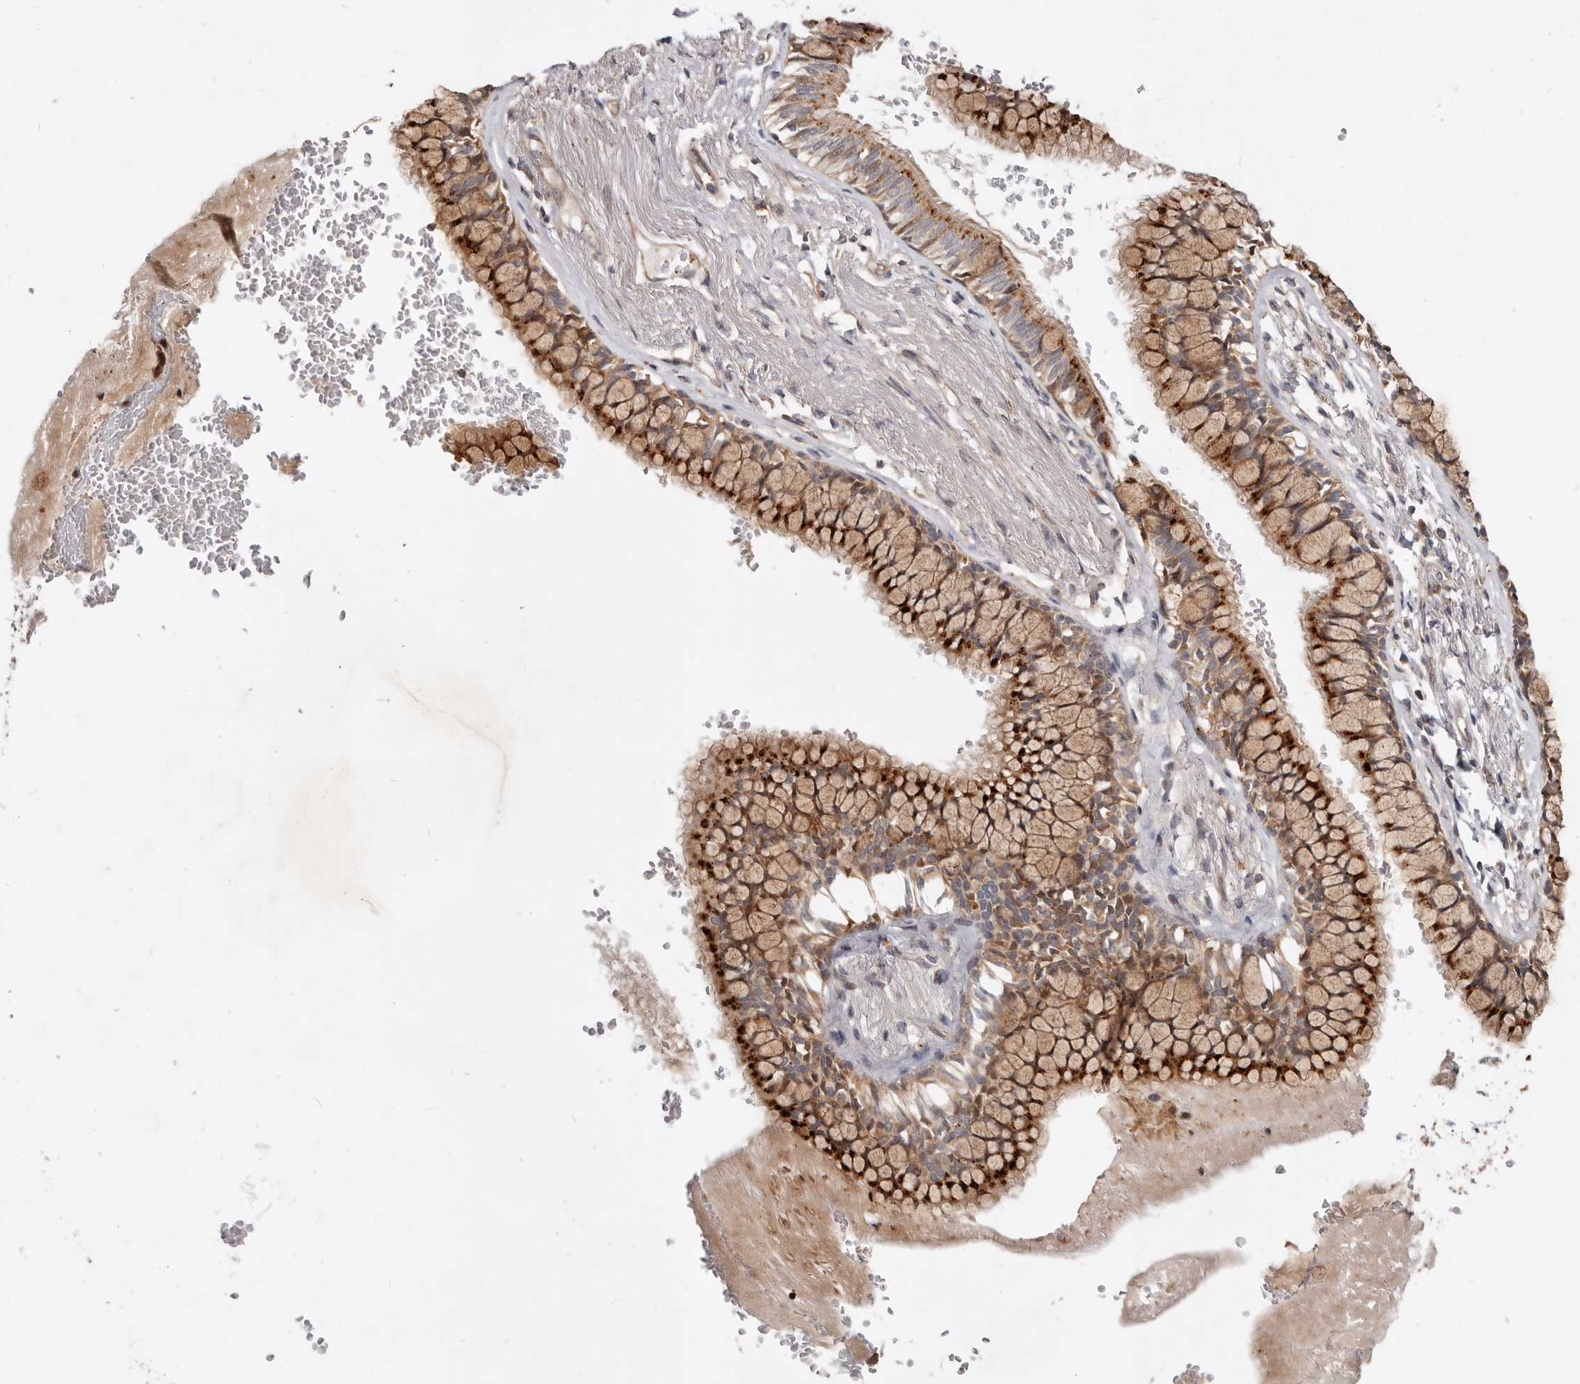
{"staining": {"intensity": "moderate", "quantity": ">75%", "location": "cytoplasmic/membranous"}, "tissue": "bronchus", "cell_type": "Respiratory epithelial cells", "image_type": "normal", "snomed": [{"axis": "morphology", "description": "Normal tissue, NOS"}, {"axis": "topography", "description": "Cartilage tissue"}, {"axis": "topography", "description": "Bronchus"}], "caption": "Respiratory epithelial cells display medium levels of moderate cytoplasmic/membranous positivity in about >75% of cells in unremarkable human bronchus. The staining was performed using DAB to visualize the protein expression in brown, while the nuclei were stained in blue with hematoxylin (Magnification: 20x).", "gene": "USP33", "patient": {"sex": "female", "age": 73}}